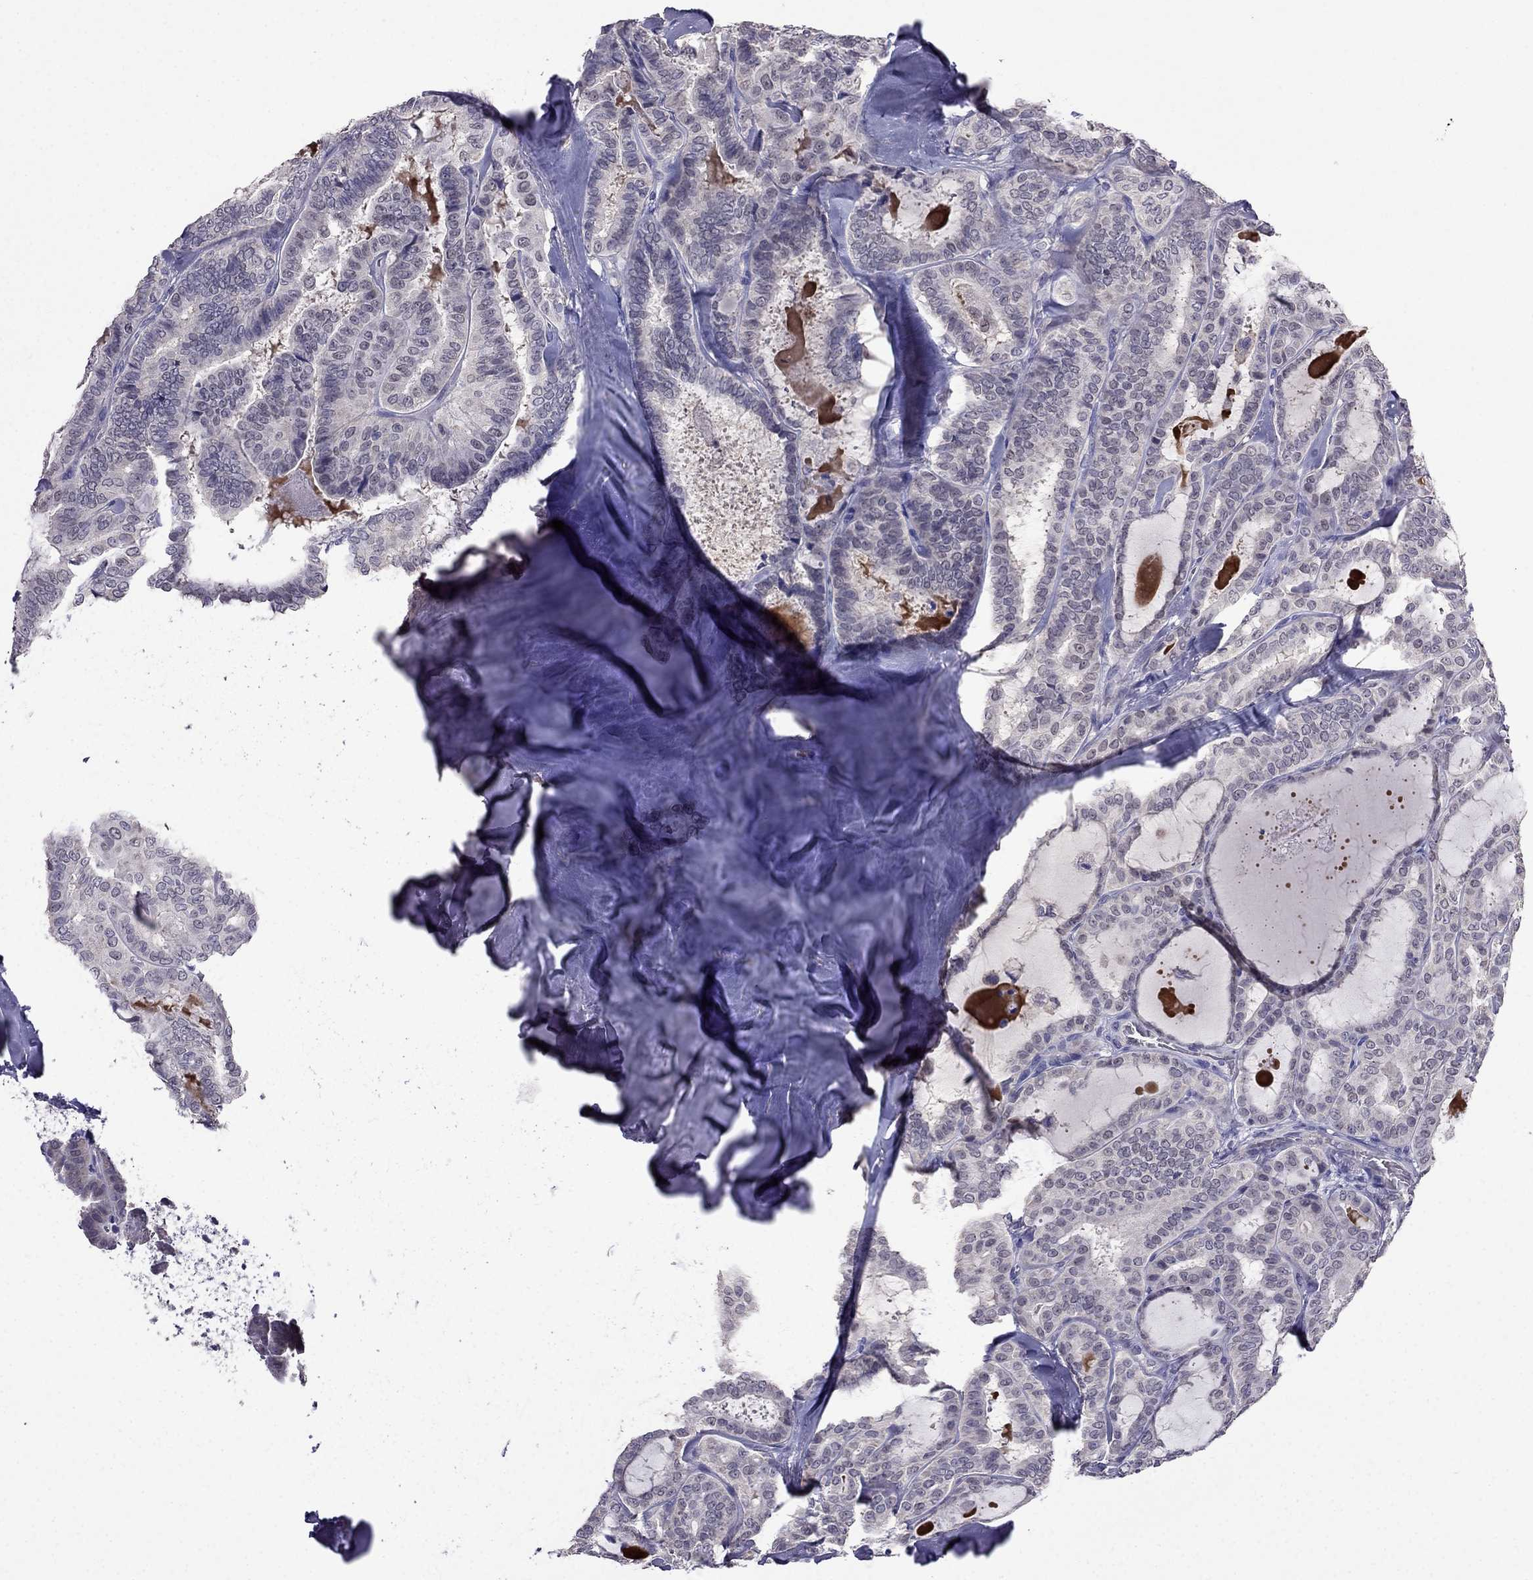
{"staining": {"intensity": "negative", "quantity": "none", "location": "none"}, "tissue": "thyroid cancer", "cell_type": "Tumor cells", "image_type": "cancer", "snomed": [{"axis": "morphology", "description": "Papillary adenocarcinoma, NOS"}, {"axis": "topography", "description": "Thyroid gland"}], "caption": "Immunohistochemistry of human papillary adenocarcinoma (thyroid) demonstrates no positivity in tumor cells.", "gene": "AQP9", "patient": {"sex": "female", "age": 39}}